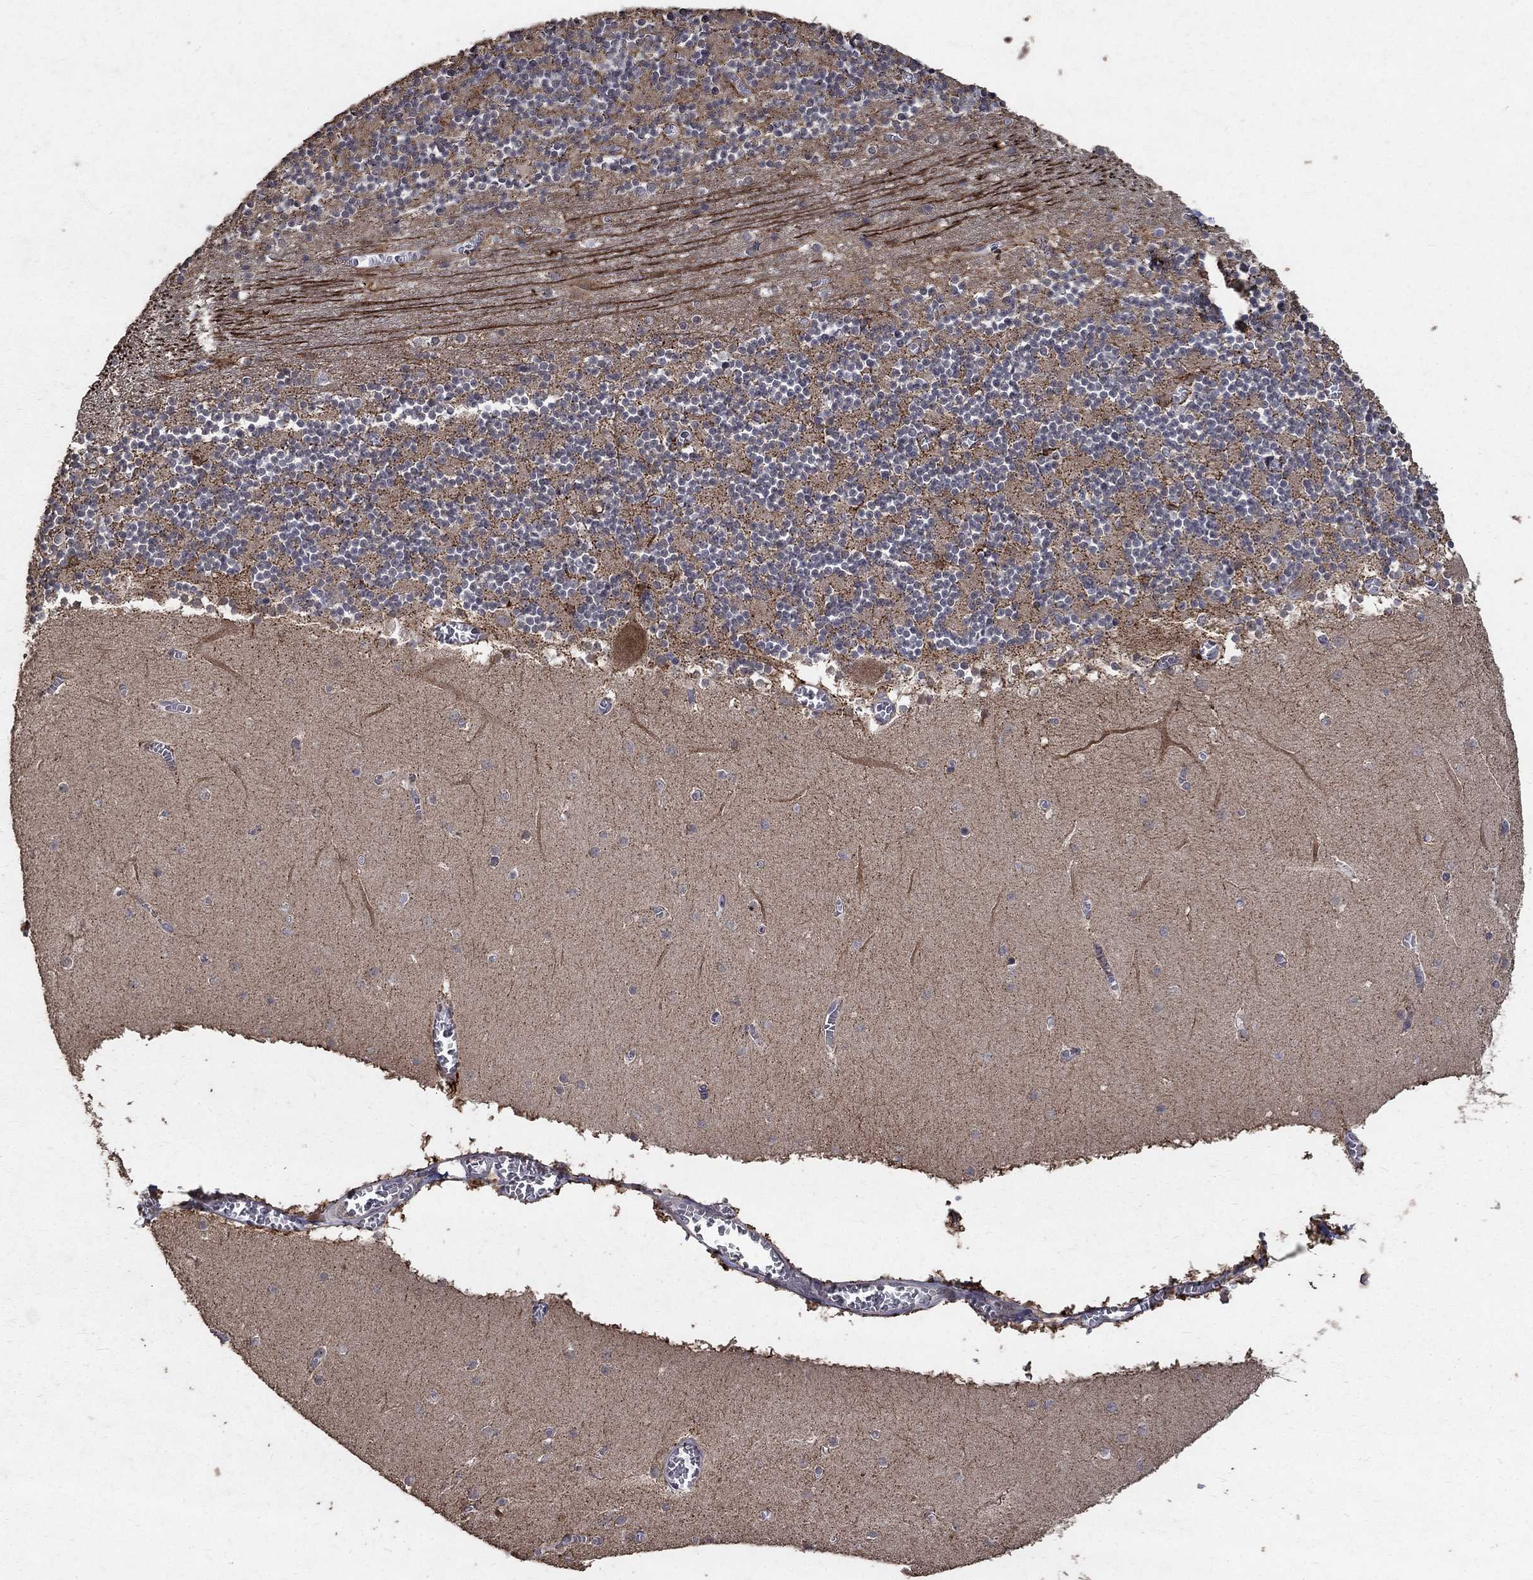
{"staining": {"intensity": "moderate", "quantity": "<25%", "location": "cytoplasmic/membranous"}, "tissue": "cerebellum", "cell_type": "Cells in granular layer", "image_type": "normal", "snomed": [{"axis": "morphology", "description": "Normal tissue, NOS"}, {"axis": "topography", "description": "Cerebellum"}], "caption": "The photomicrograph exhibits staining of normal cerebellum, revealing moderate cytoplasmic/membranous protein positivity (brown color) within cells in granular layer.", "gene": "C17orf75", "patient": {"sex": "female", "age": 28}}